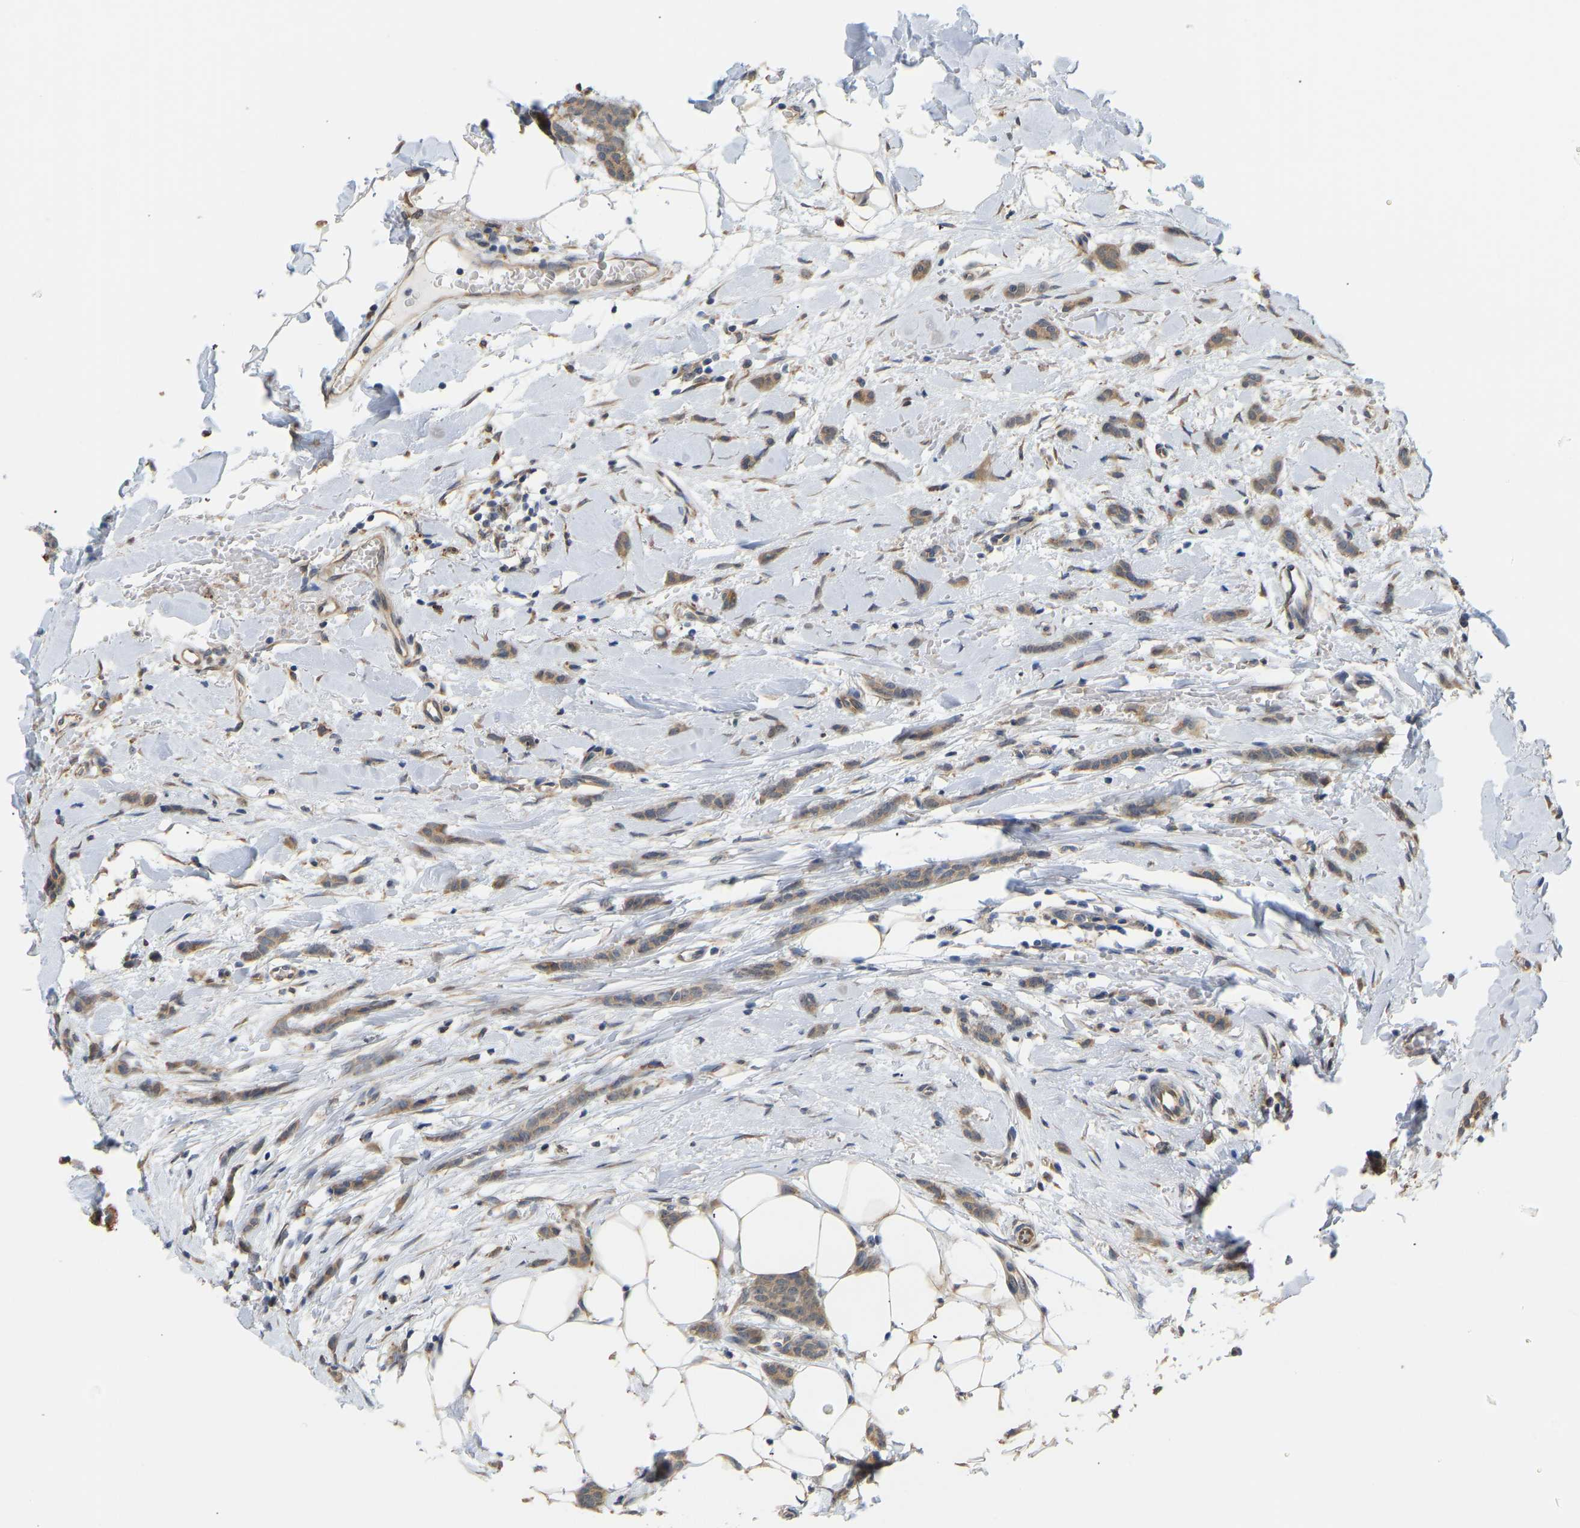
{"staining": {"intensity": "moderate", "quantity": ">75%", "location": "cytoplasmic/membranous"}, "tissue": "breast cancer", "cell_type": "Tumor cells", "image_type": "cancer", "snomed": [{"axis": "morphology", "description": "Lobular carcinoma"}, {"axis": "topography", "description": "Skin"}, {"axis": "topography", "description": "Breast"}], "caption": "Tumor cells display medium levels of moderate cytoplasmic/membranous staining in about >75% of cells in human lobular carcinoma (breast).", "gene": "BEND3", "patient": {"sex": "female", "age": 46}}